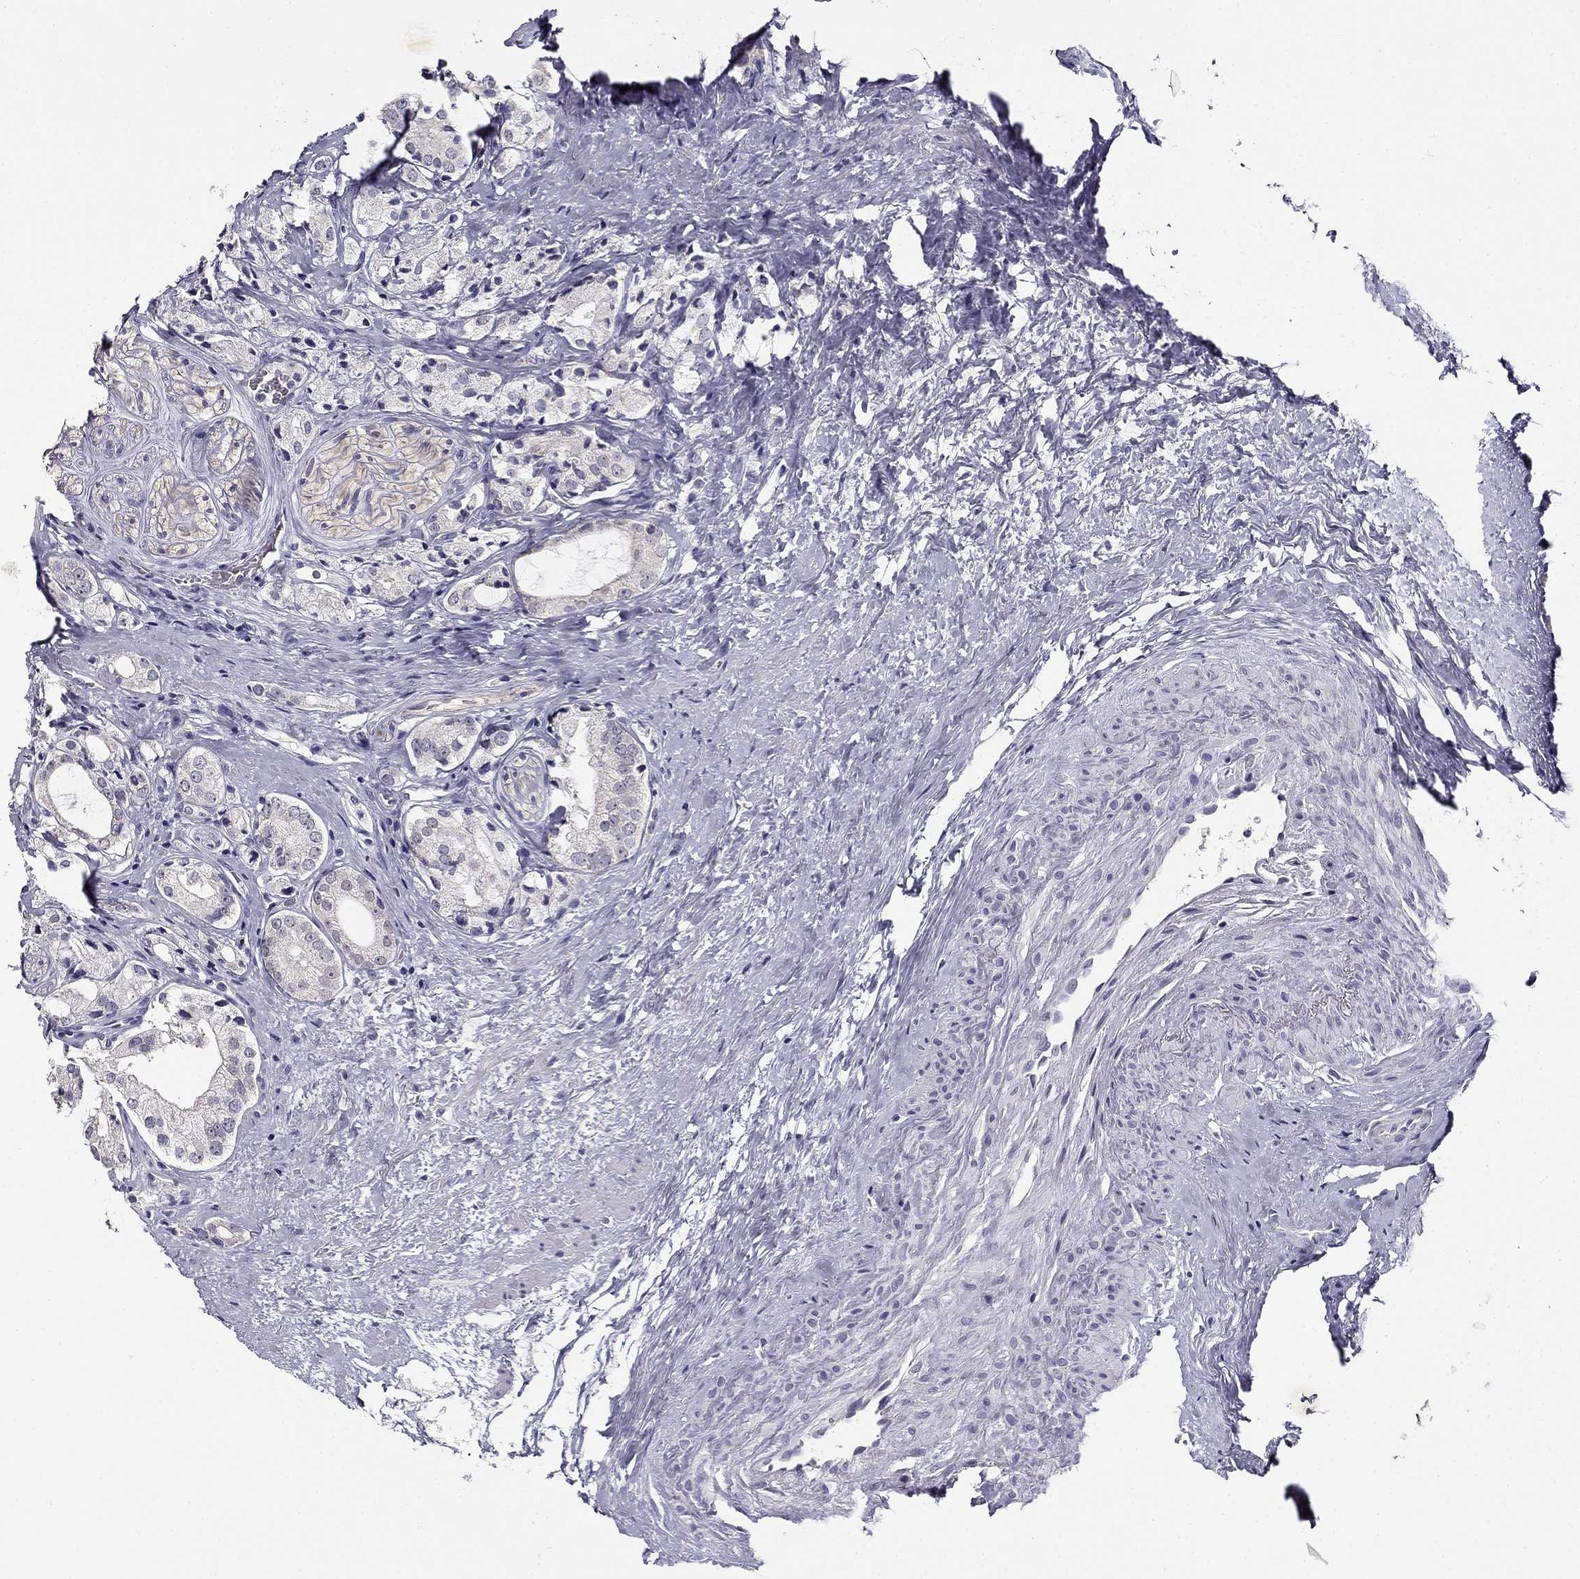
{"staining": {"intensity": "negative", "quantity": "none", "location": "none"}, "tissue": "prostate cancer", "cell_type": "Tumor cells", "image_type": "cancer", "snomed": [{"axis": "morphology", "description": "Adenocarcinoma, NOS"}, {"axis": "topography", "description": "Prostate"}], "caption": "Prostate adenocarcinoma was stained to show a protein in brown. There is no significant expression in tumor cells. (IHC, brightfield microscopy, high magnification).", "gene": "CNR1", "patient": {"sex": "male", "age": 66}}